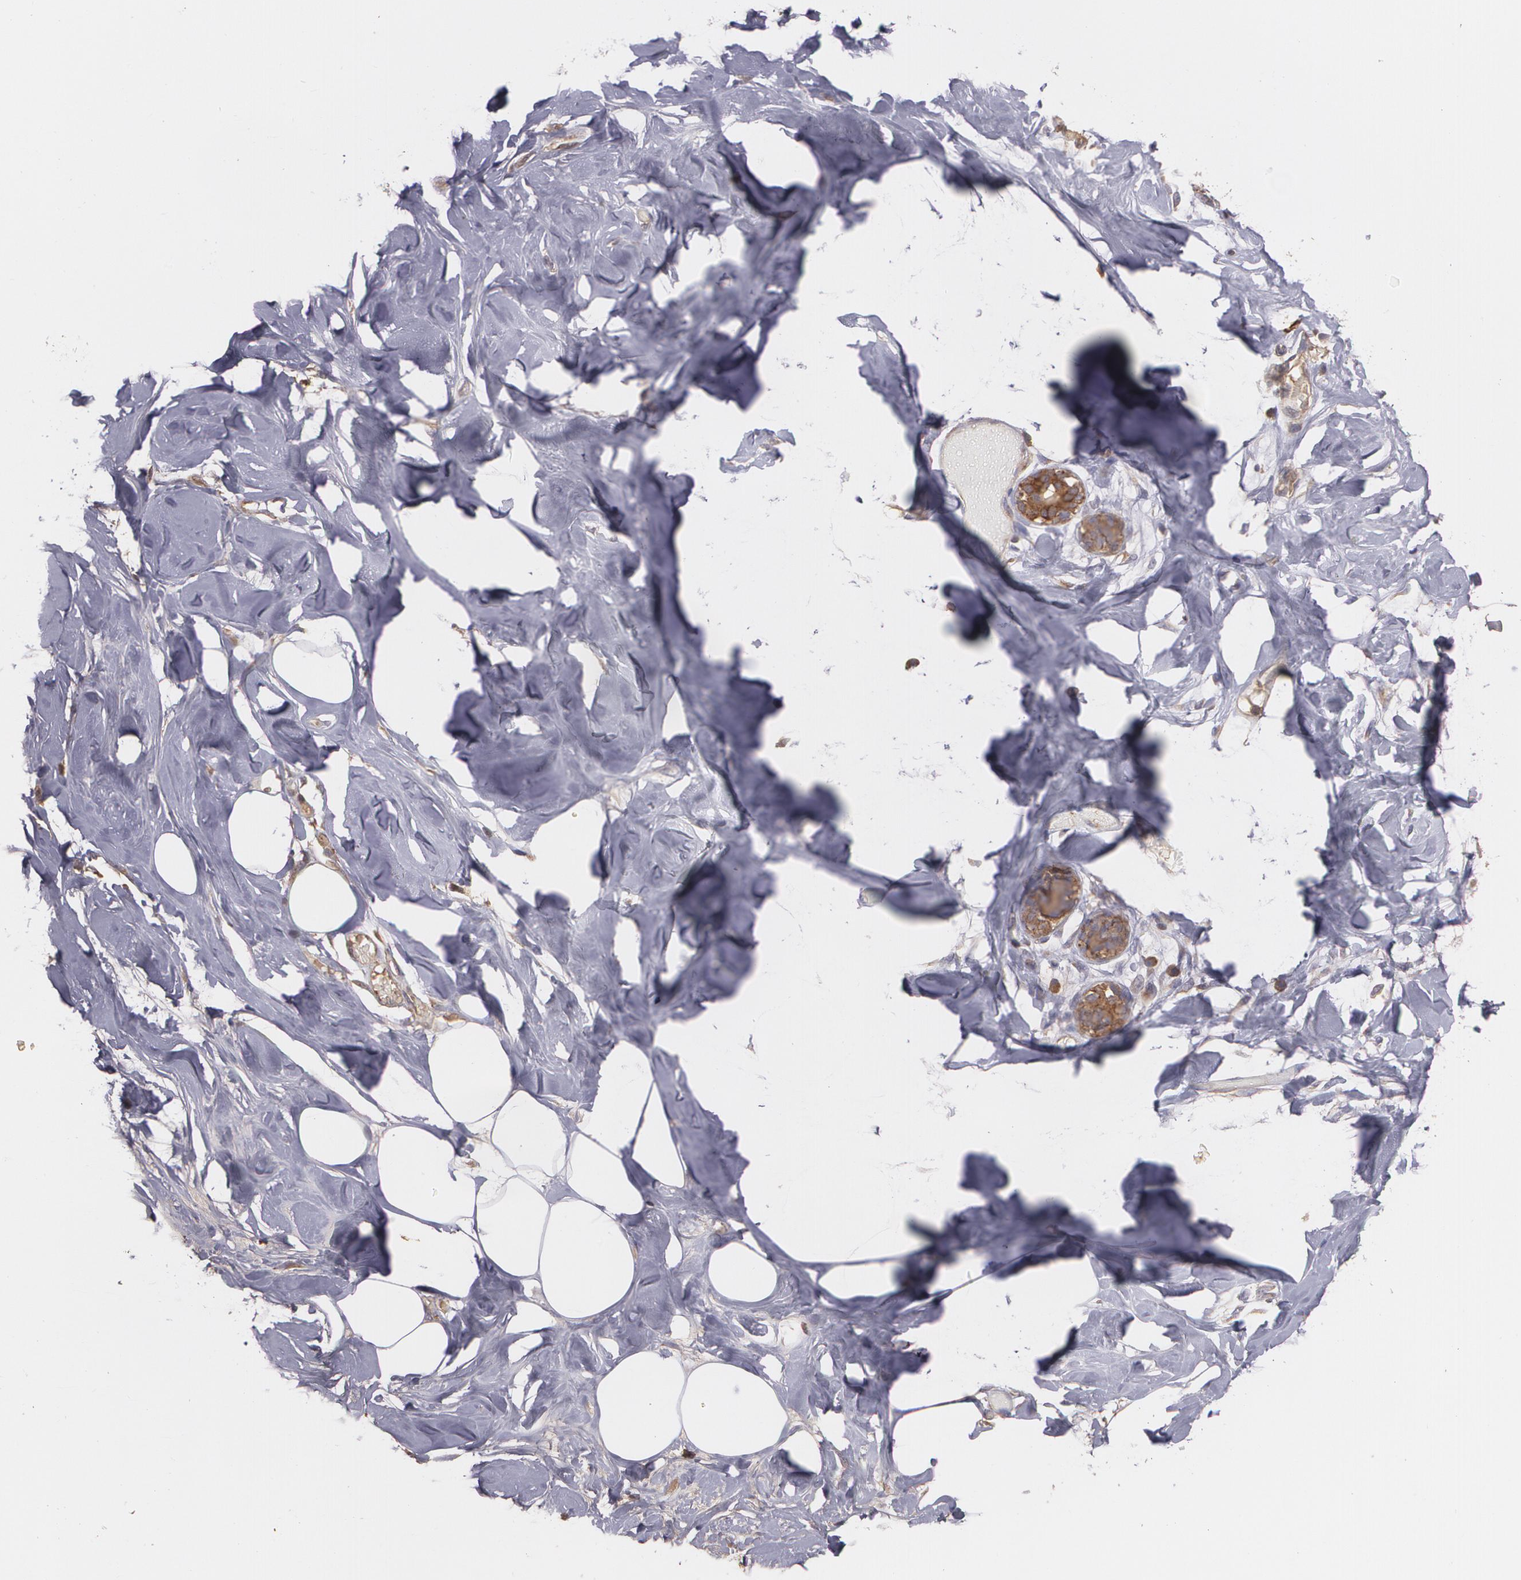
{"staining": {"intensity": "negative", "quantity": "none", "location": "none"}, "tissue": "breast", "cell_type": "Adipocytes", "image_type": "normal", "snomed": [{"axis": "morphology", "description": "Normal tissue, NOS"}, {"axis": "topography", "description": "Breast"}, {"axis": "topography", "description": "Soft tissue"}], "caption": "Unremarkable breast was stained to show a protein in brown. There is no significant positivity in adipocytes. (DAB immunohistochemistry with hematoxylin counter stain).", "gene": "ECE1", "patient": {"sex": "female", "age": 25}}